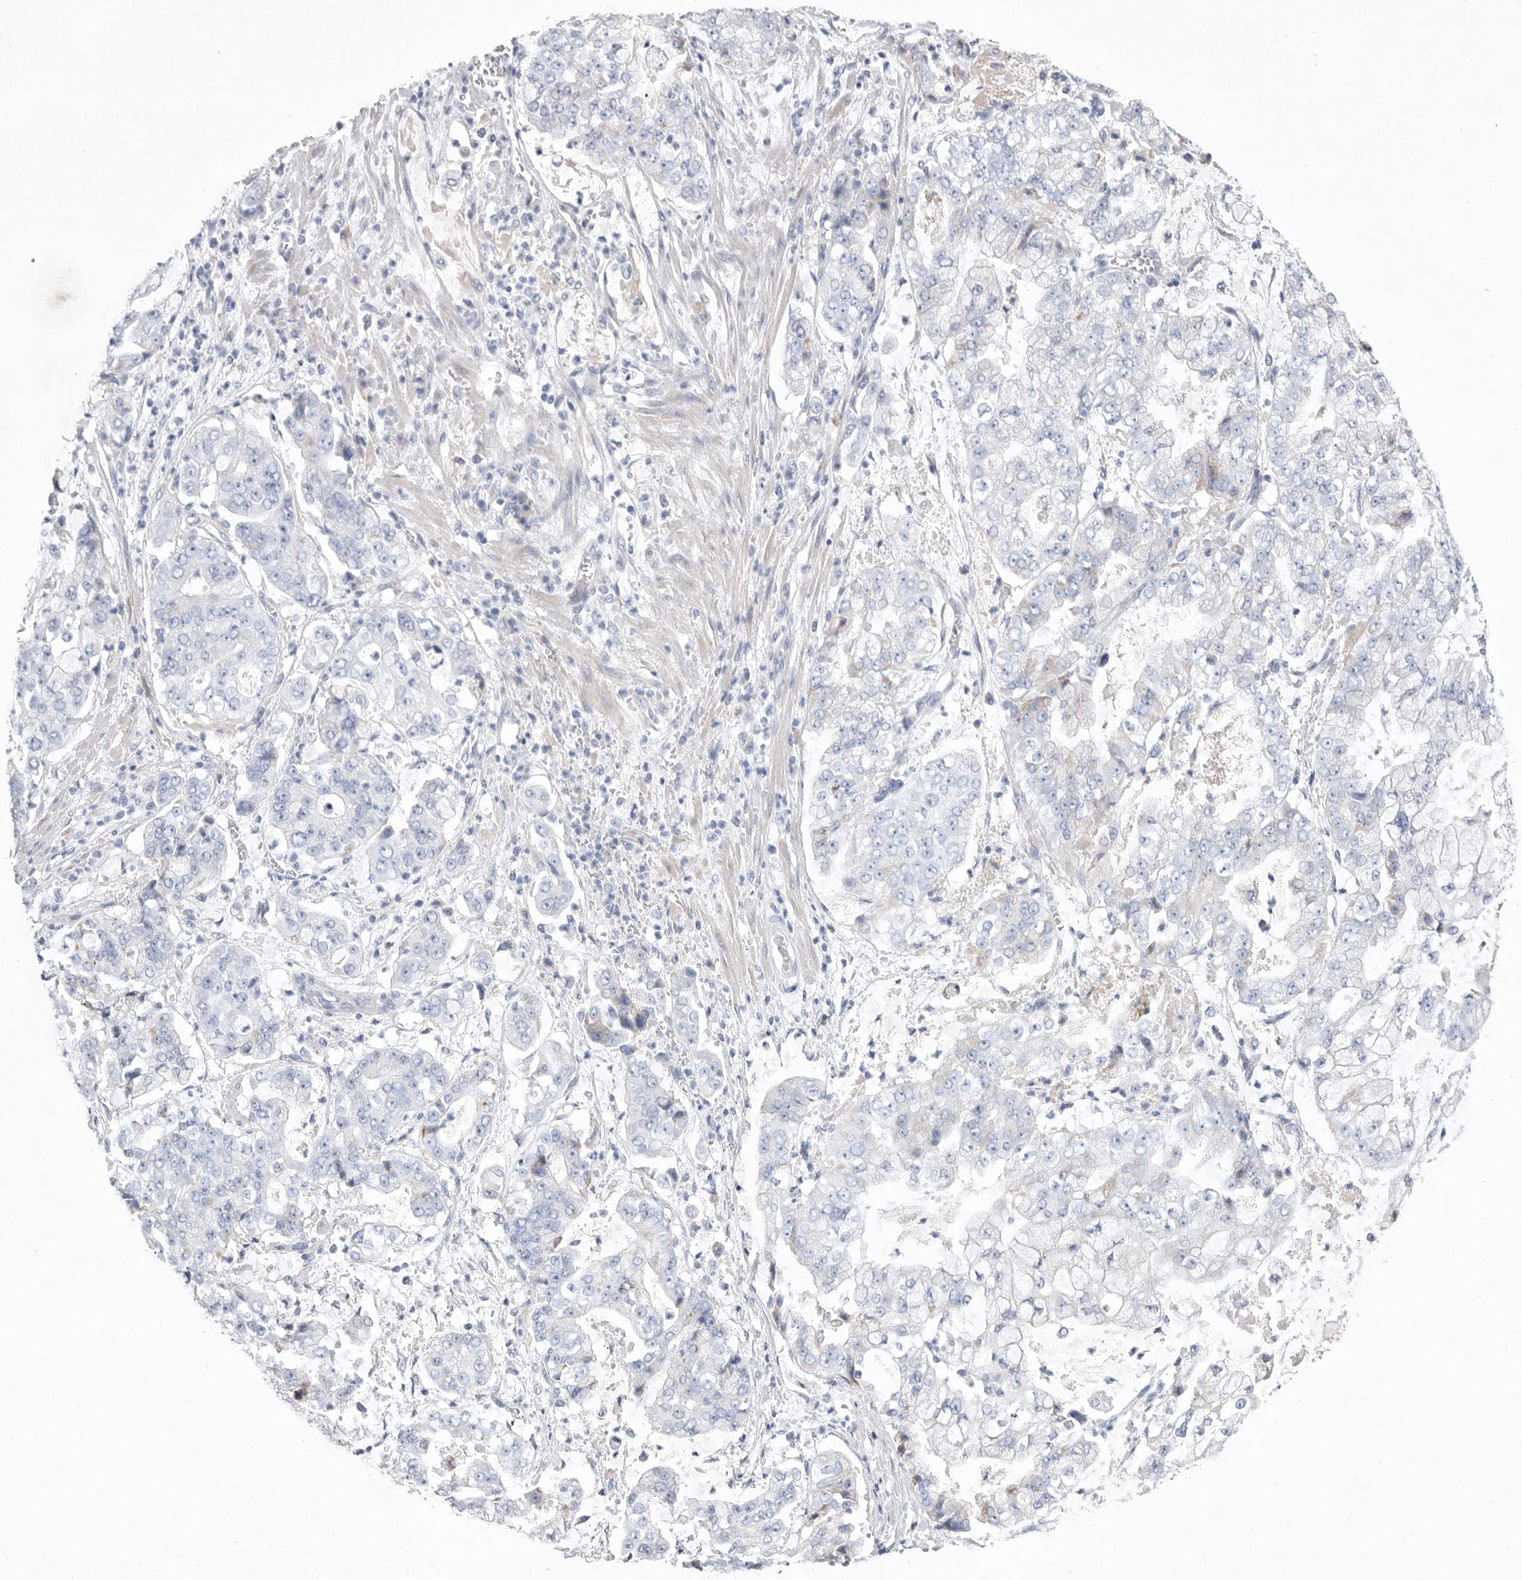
{"staining": {"intensity": "negative", "quantity": "none", "location": "none"}, "tissue": "stomach cancer", "cell_type": "Tumor cells", "image_type": "cancer", "snomed": [{"axis": "morphology", "description": "Adenocarcinoma, NOS"}, {"axis": "topography", "description": "Stomach"}], "caption": "Photomicrograph shows no significant protein expression in tumor cells of stomach adenocarcinoma.", "gene": "CAMK2B", "patient": {"sex": "male", "age": 76}}